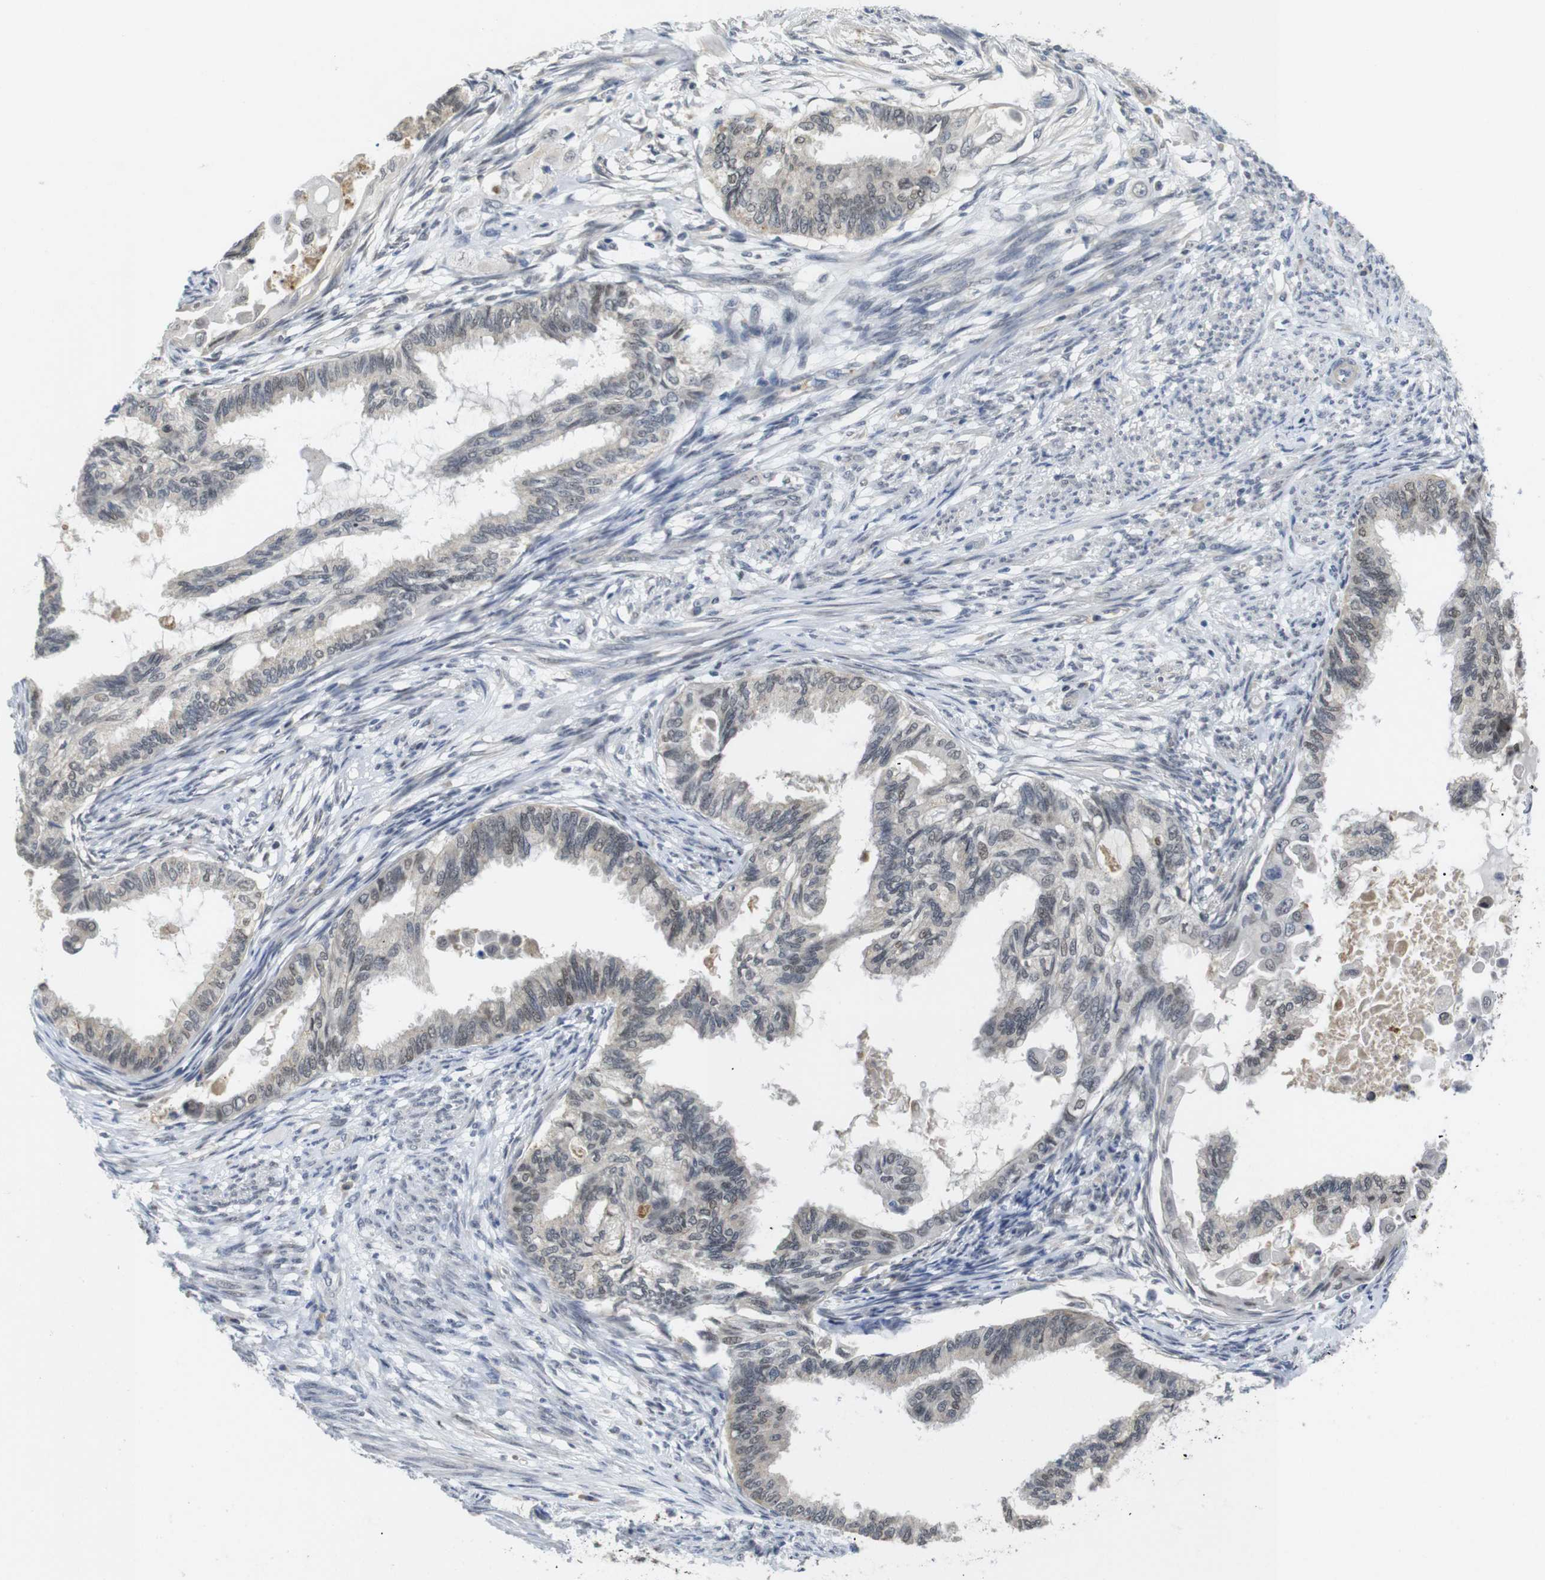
{"staining": {"intensity": "moderate", "quantity": "<25%", "location": "nuclear"}, "tissue": "cervical cancer", "cell_type": "Tumor cells", "image_type": "cancer", "snomed": [{"axis": "morphology", "description": "Normal tissue, NOS"}, {"axis": "morphology", "description": "Adenocarcinoma, NOS"}, {"axis": "topography", "description": "Cervix"}, {"axis": "topography", "description": "Endometrium"}], "caption": "Immunohistochemical staining of human adenocarcinoma (cervical) demonstrates moderate nuclear protein expression in approximately <25% of tumor cells. The staining was performed using DAB (3,3'-diaminobenzidine) to visualize the protein expression in brown, while the nuclei were stained in blue with hematoxylin (Magnification: 20x).", "gene": "FNTA", "patient": {"sex": "female", "age": 86}}